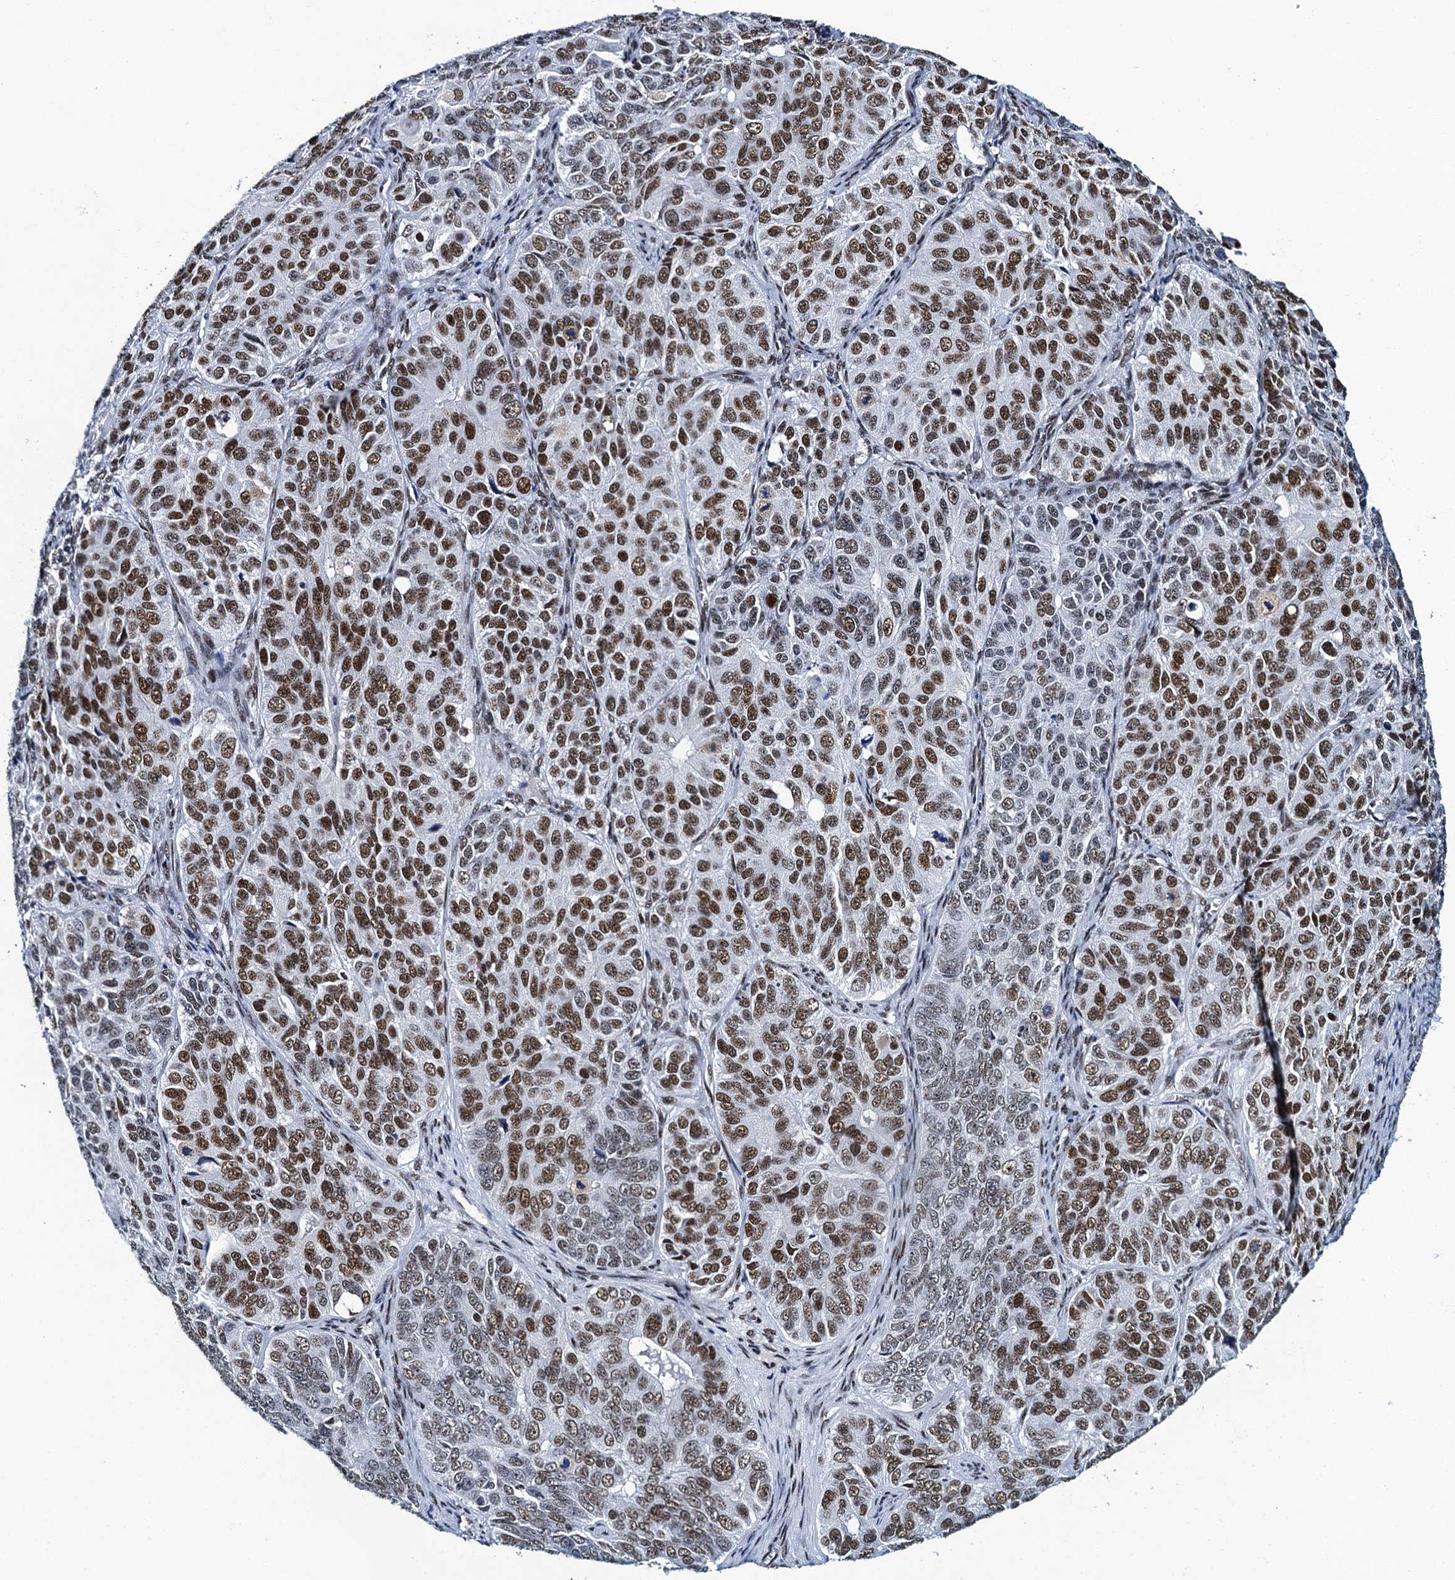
{"staining": {"intensity": "moderate", "quantity": ">75%", "location": "nuclear"}, "tissue": "ovarian cancer", "cell_type": "Tumor cells", "image_type": "cancer", "snomed": [{"axis": "morphology", "description": "Carcinoma, endometroid"}, {"axis": "topography", "description": "Ovary"}], "caption": "The histopathology image demonstrates staining of ovarian endometroid carcinoma, revealing moderate nuclear protein expression (brown color) within tumor cells.", "gene": "HNRNPUL2", "patient": {"sex": "female", "age": 51}}